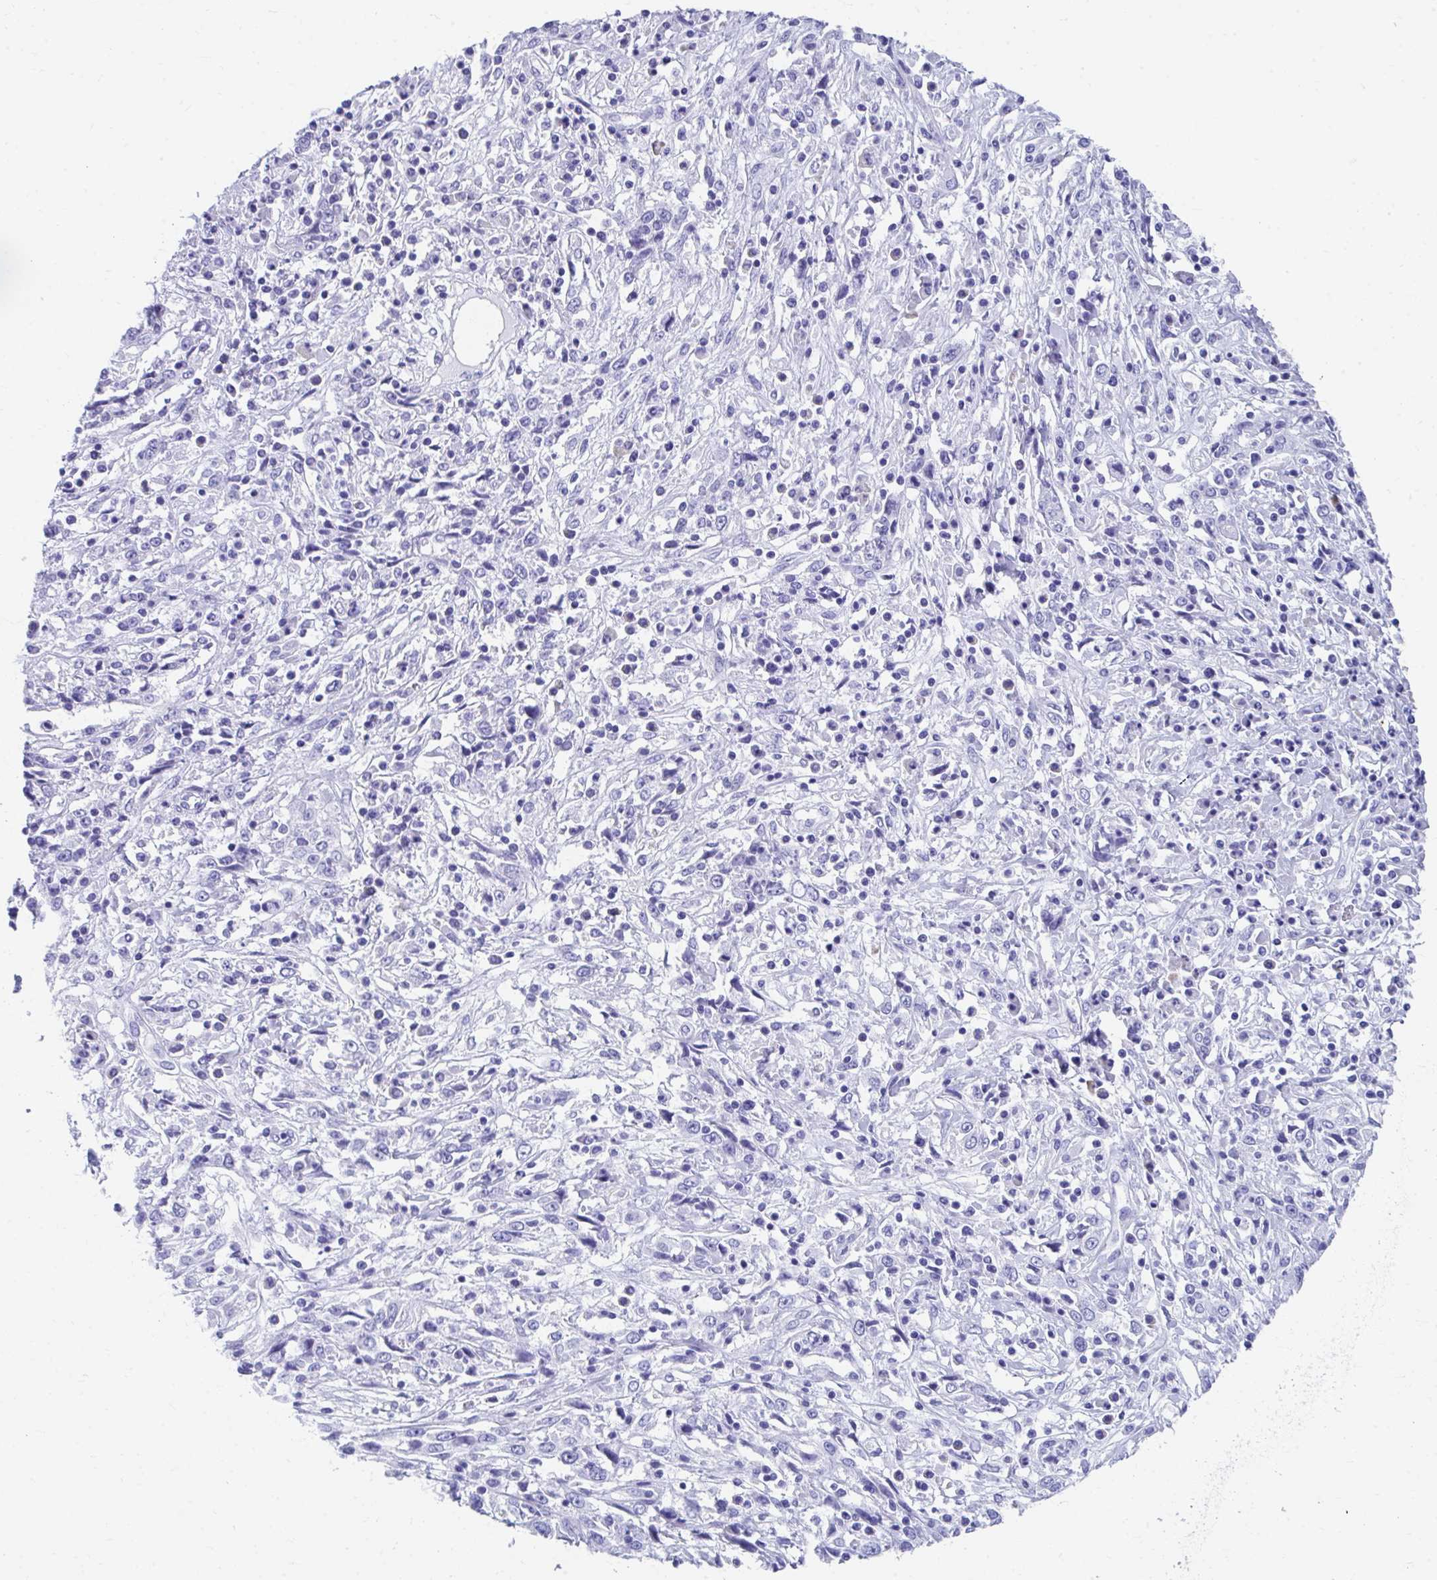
{"staining": {"intensity": "negative", "quantity": "none", "location": "none"}, "tissue": "cervical cancer", "cell_type": "Tumor cells", "image_type": "cancer", "snomed": [{"axis": "morphology", "description": "Adenocarcinoma, NOS"}, {"axis": "topography", "description": "Cervix"}], "caption": "Protein analysis of adenocarcinoma (cervical) exhibits no significant expression in tumor cells.", "gene": "HGD", "patient": {"sex": "female", "age": 40}}